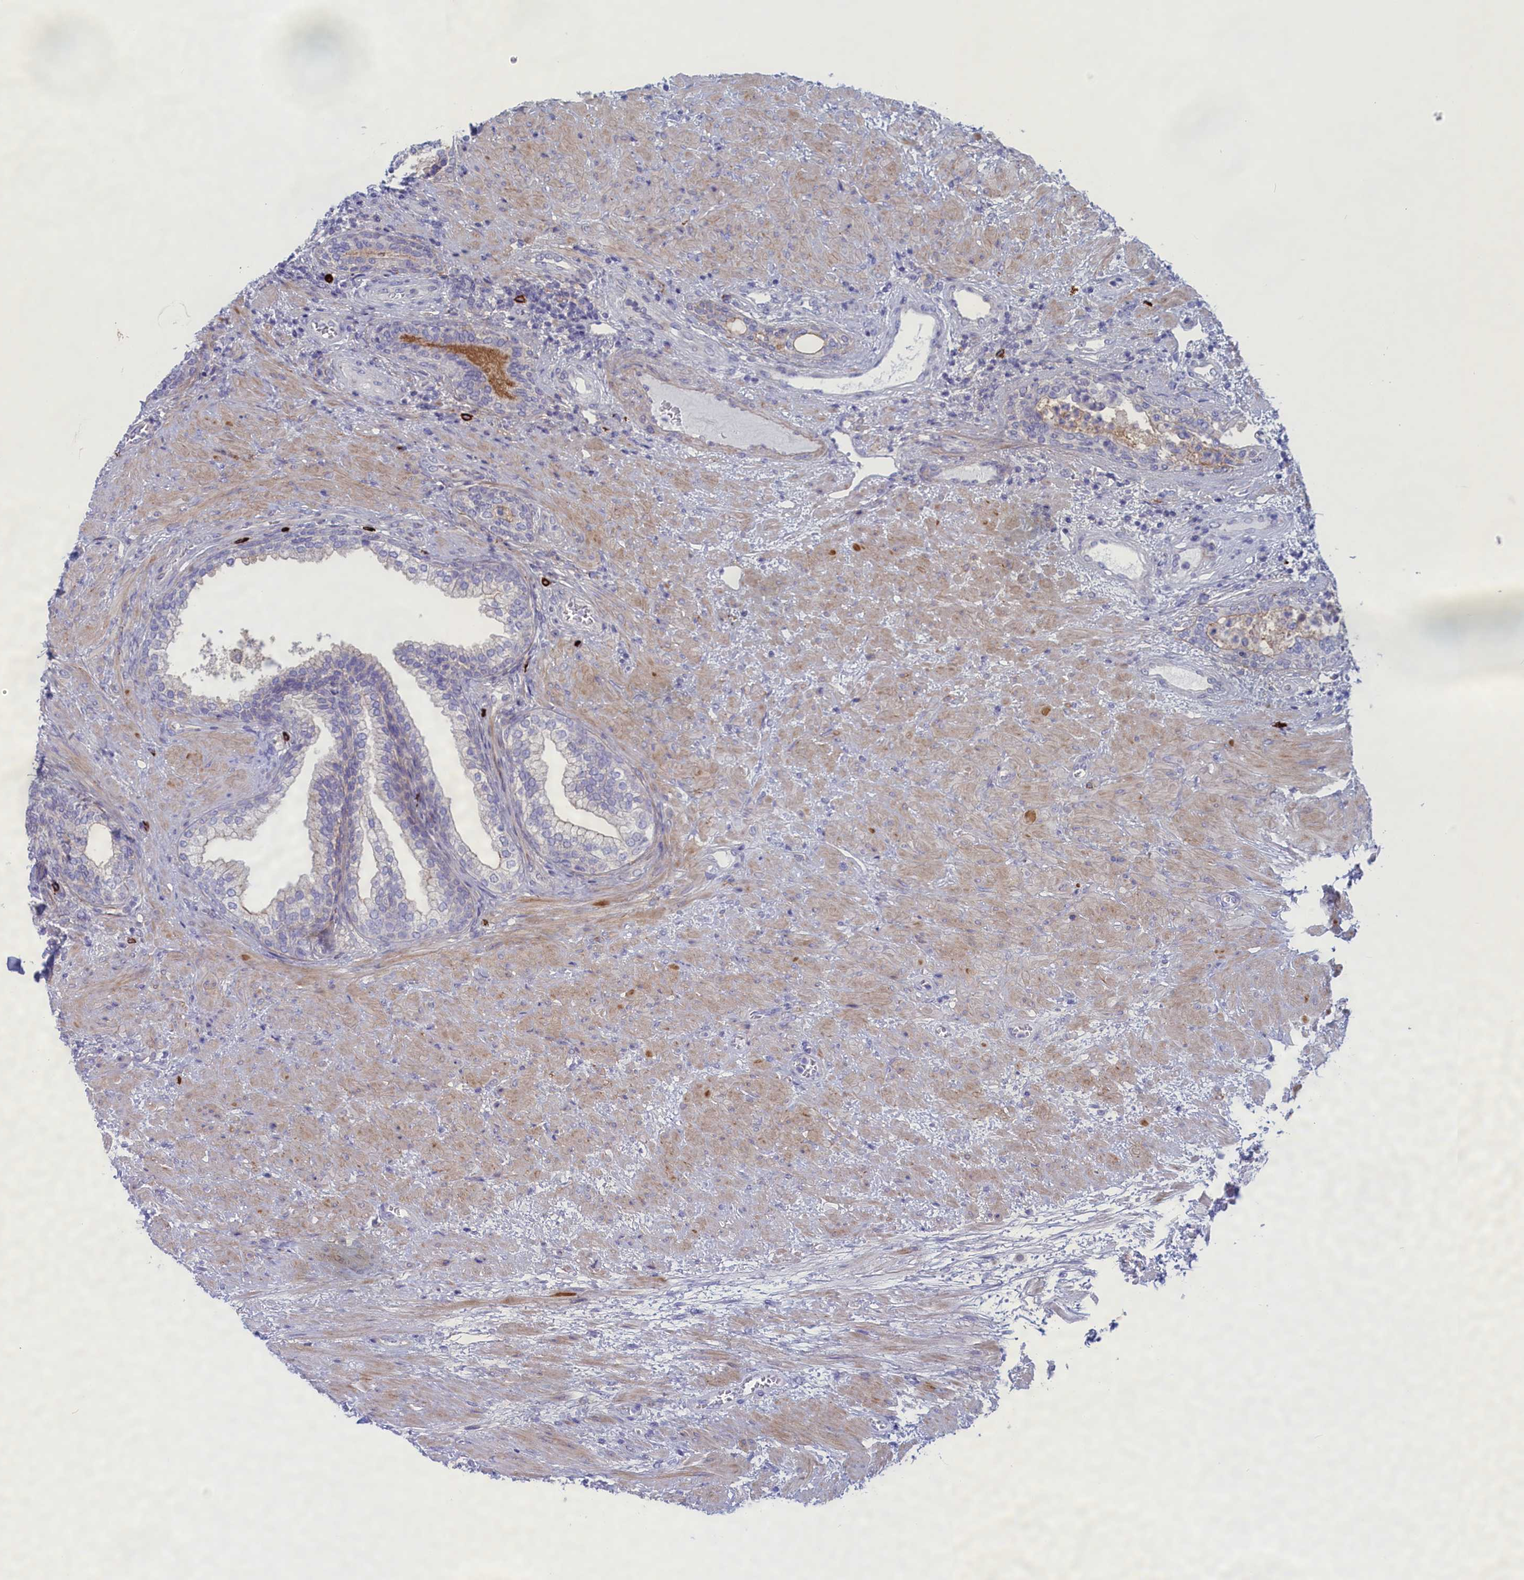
{"staining": {"intensity": "moderate", "quantity": "<25%", "location": "cytoplasmic/membranous"}, "tissue": "prostate", "cell_type": "Glandular cells", "image_type": "normal", "snomed": [{"axis": "morphology", "description": "Normal tissue, NOS"}, {"axis": "topography", "description": "Prostate"}], "caption": "Prostate stained with a protein marker exhibits moderate staining in glandular cells.", "gene": "MPV17L2", "patient": {"sex": "male", "age": 76}}